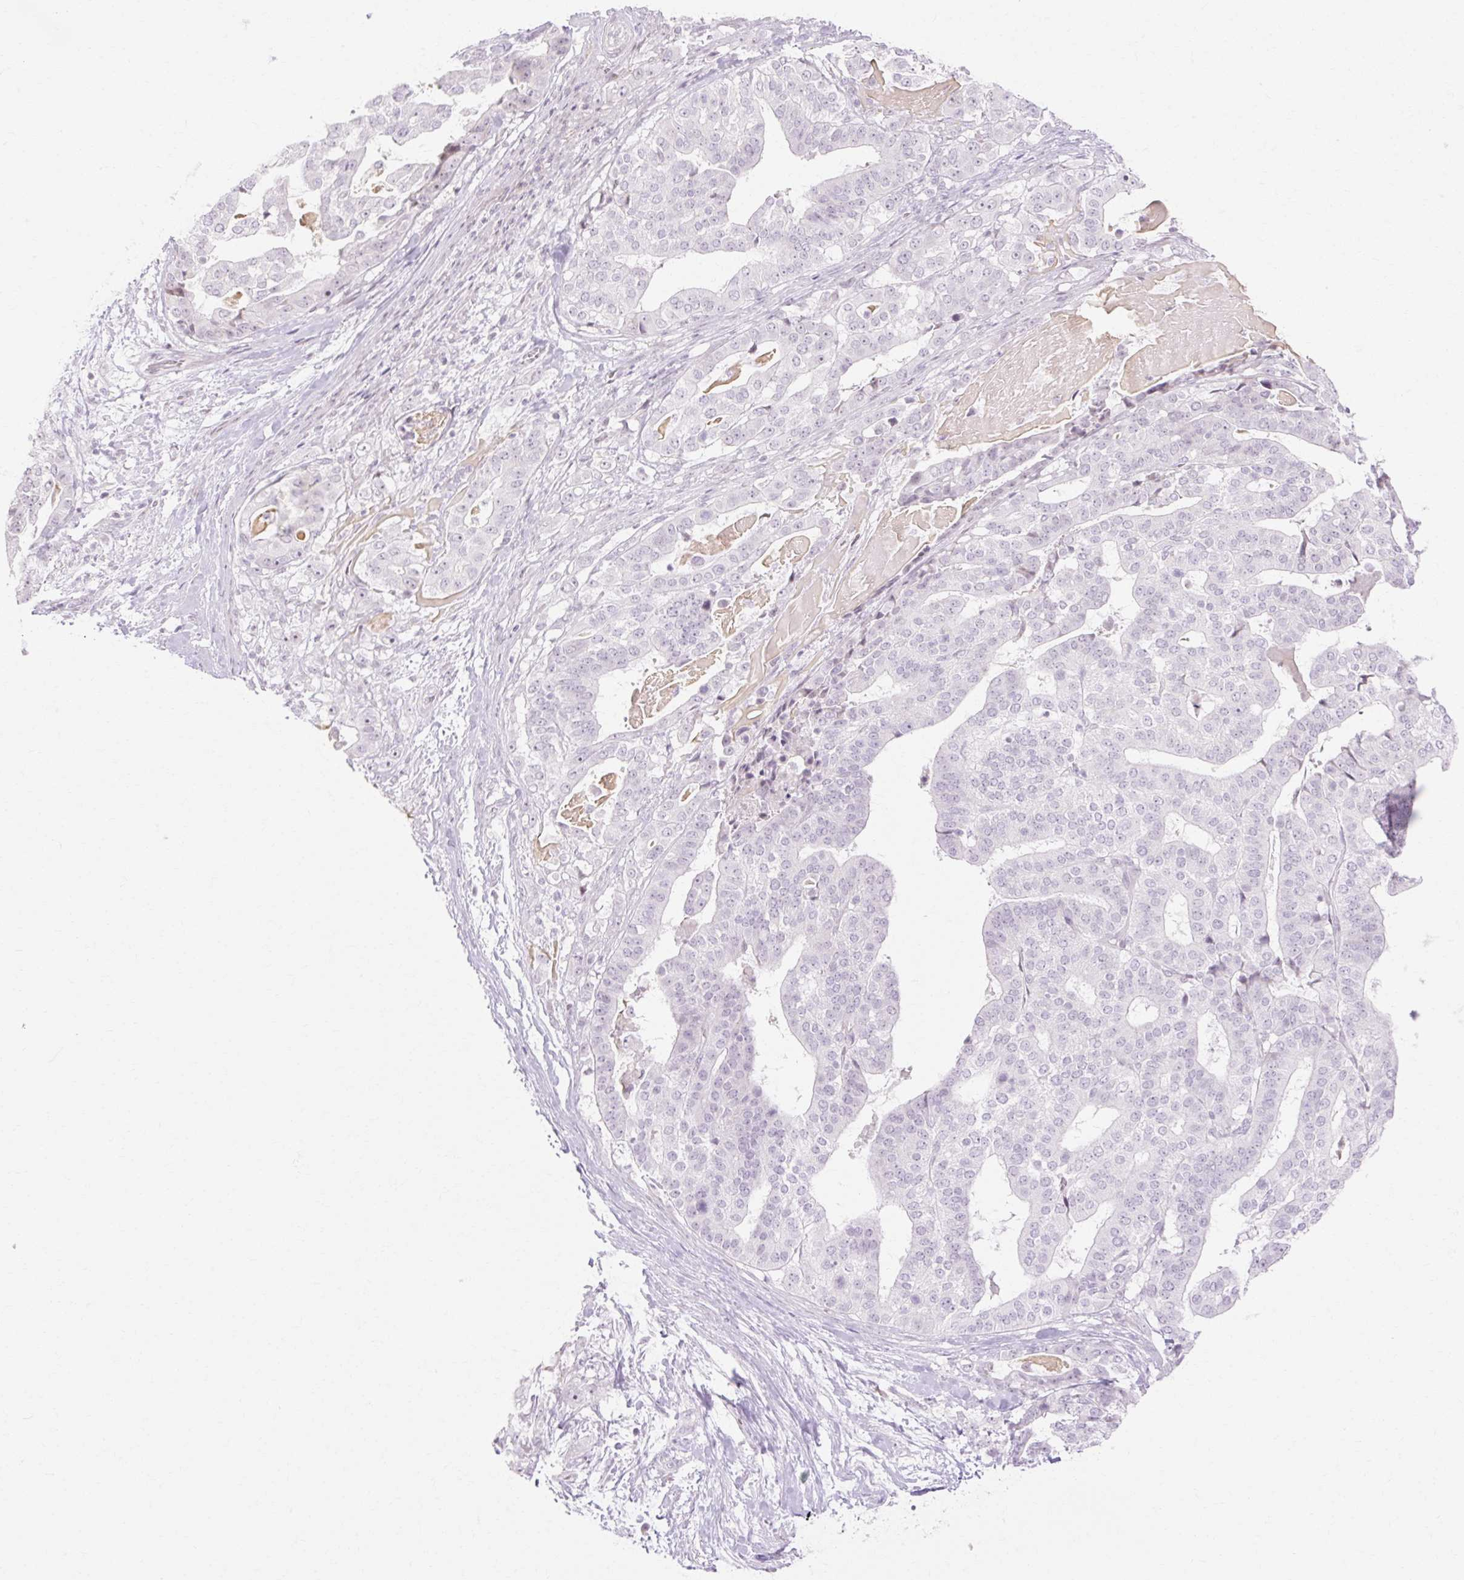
{"staining": {"intensity": "negative", "quantity": "none", "location": "none"}, "tissue": "stomach cancer", "cell_type": "Tumor cells", "image_type": "cancer", "snomed": [{"axis": "morphology", "description": "Adenocarcinoma, NOS"}, {"axis": "topography", "description": "Stomach"}], "caption": "Tumor cells are negative for protein expression in human stomach adenocarcinoma.", "gene": "C3orf49", "patient": {"sex": "male", "age": 48}}